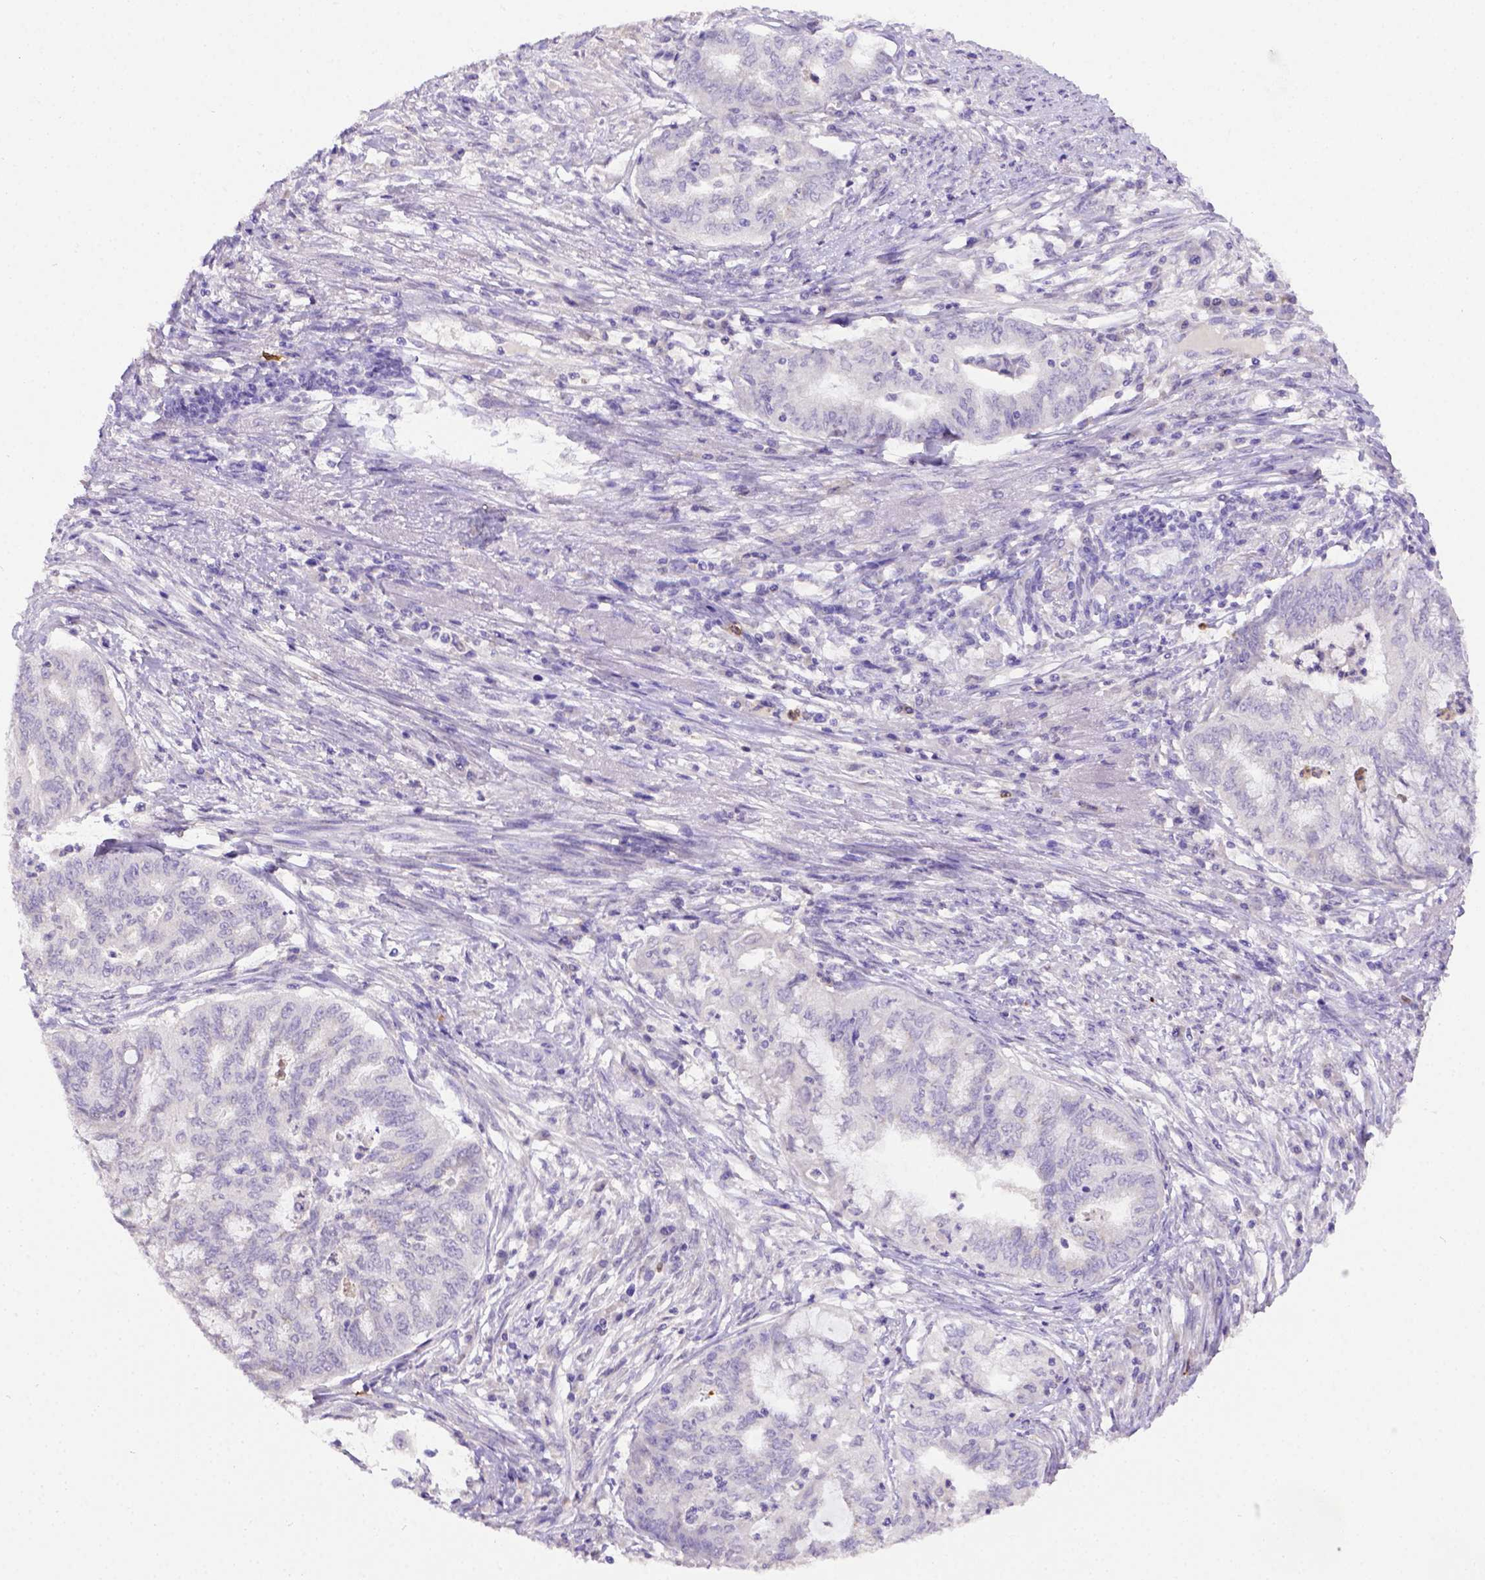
{"staining": {"intensity": "negative", "quantity": "none", "location": "none"}, "tissue": "endometrial cancer", "cell_type": "Tumor cells", "image_type": "cancer", "snomed": [{"axis": "morphology", "description": "Adenocarcinoma, NOS"}, {"axis": "topography", "description": "Endometrium"}], "caption": "This is an immunohistochemistry (IHC) histopathology image of human adenocarcinoma (endometrial). There is no staining in tumor cells.", "gene": "B3GAT1", "patient": {"sex": "female", "age": 79}}